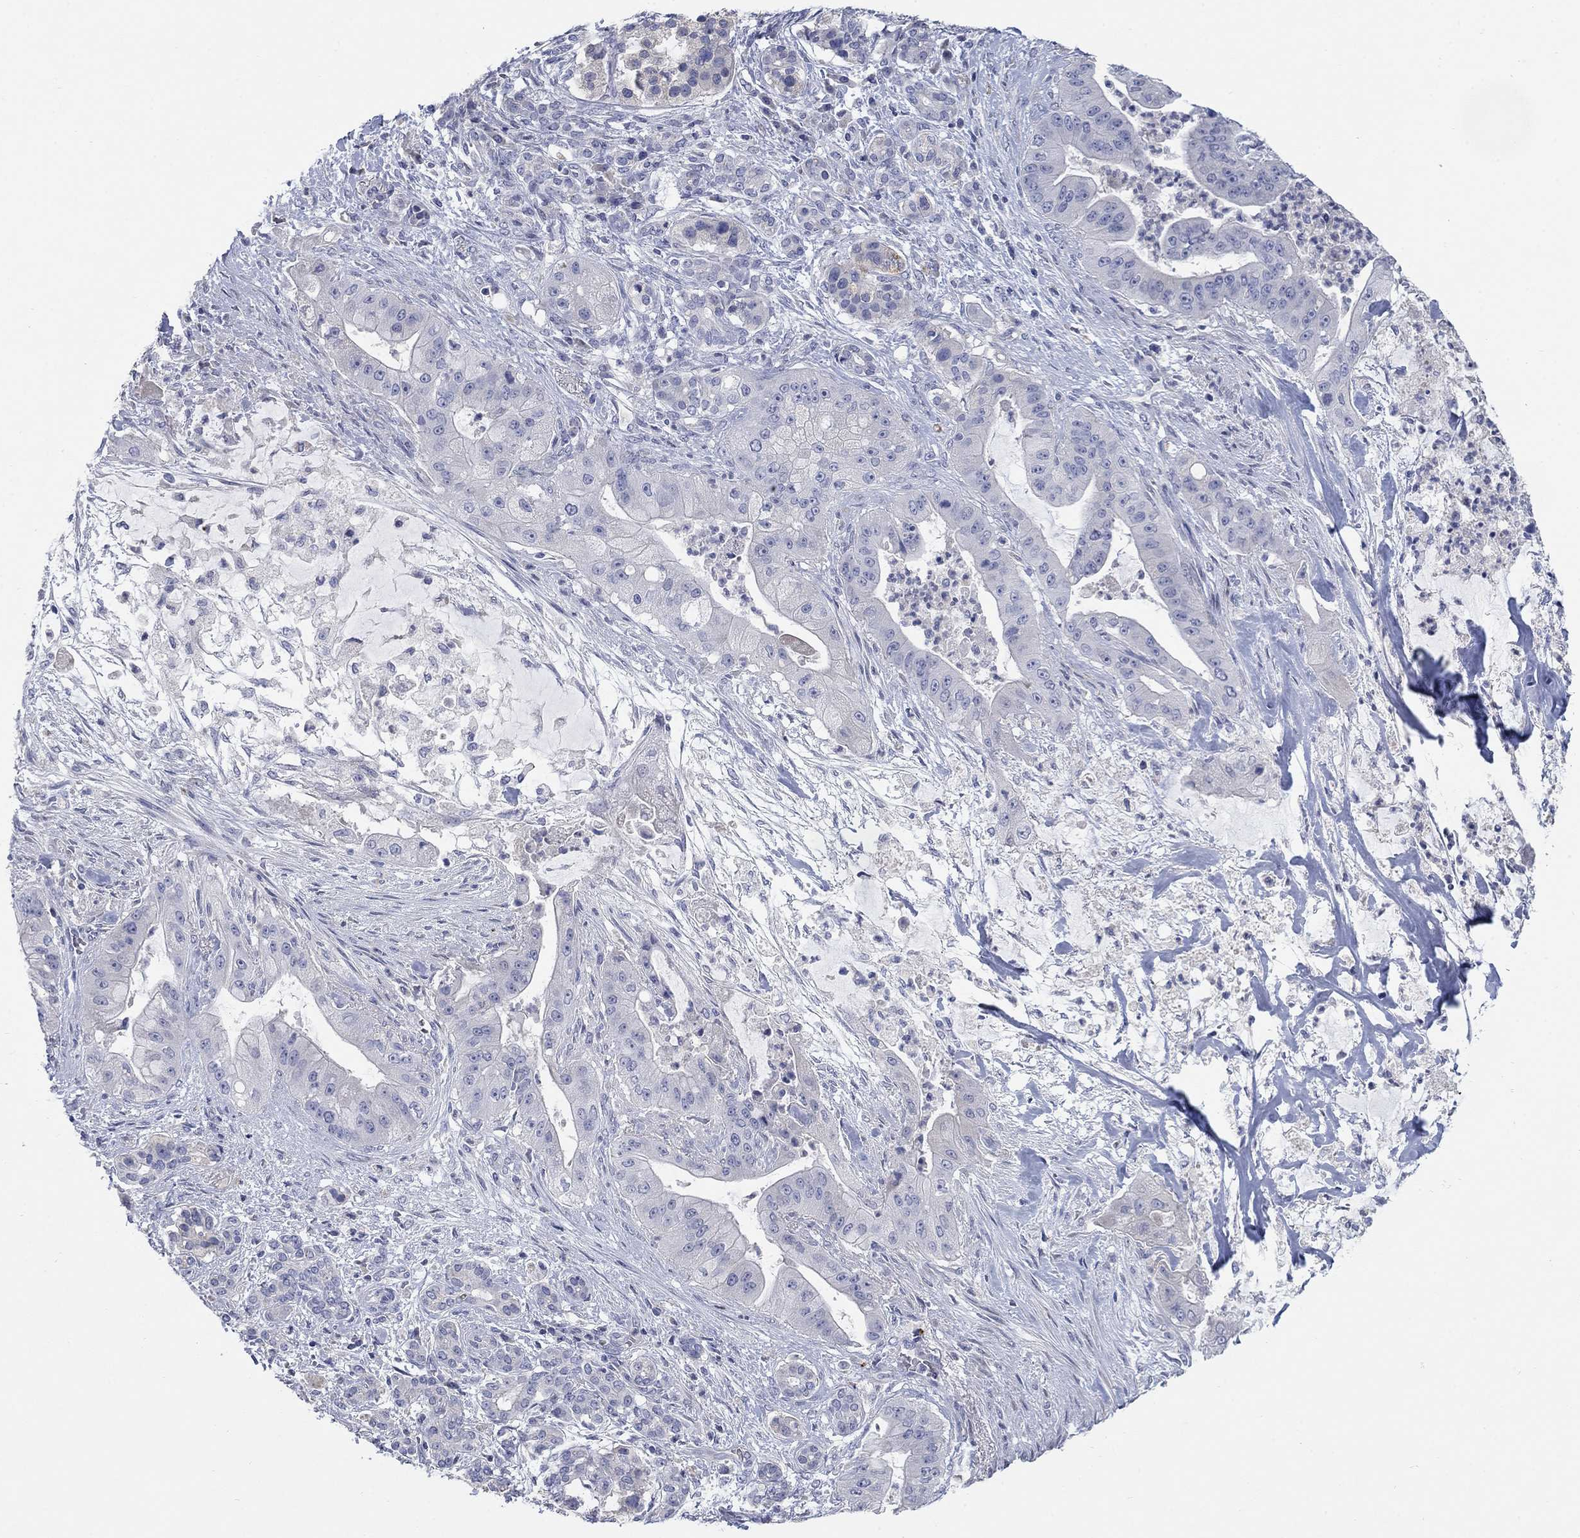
{"staining": {"intensity": "negative", "quantity": "none", "location": "none"}, "tissue": "pancreatic cancer", "cell_type": "Tumor cells", "image_type": "cancer", "snomed": [{"axis": "morphology", "description": "Normal tissue, NOS"}, {"axis": "morphology", "description": "Inflammation, NOS"}, {"axis": "morphology", "description": "Adenocarcinoma, NOS"}, {"axis": "topography", "description": "Pancreas"}], "caption": "Tumor cells show no significant staining in pancreatic cancer (adenocarcinoma).", "gene": "TMEM249", "patient": {"sex": "male", "age": 57}}